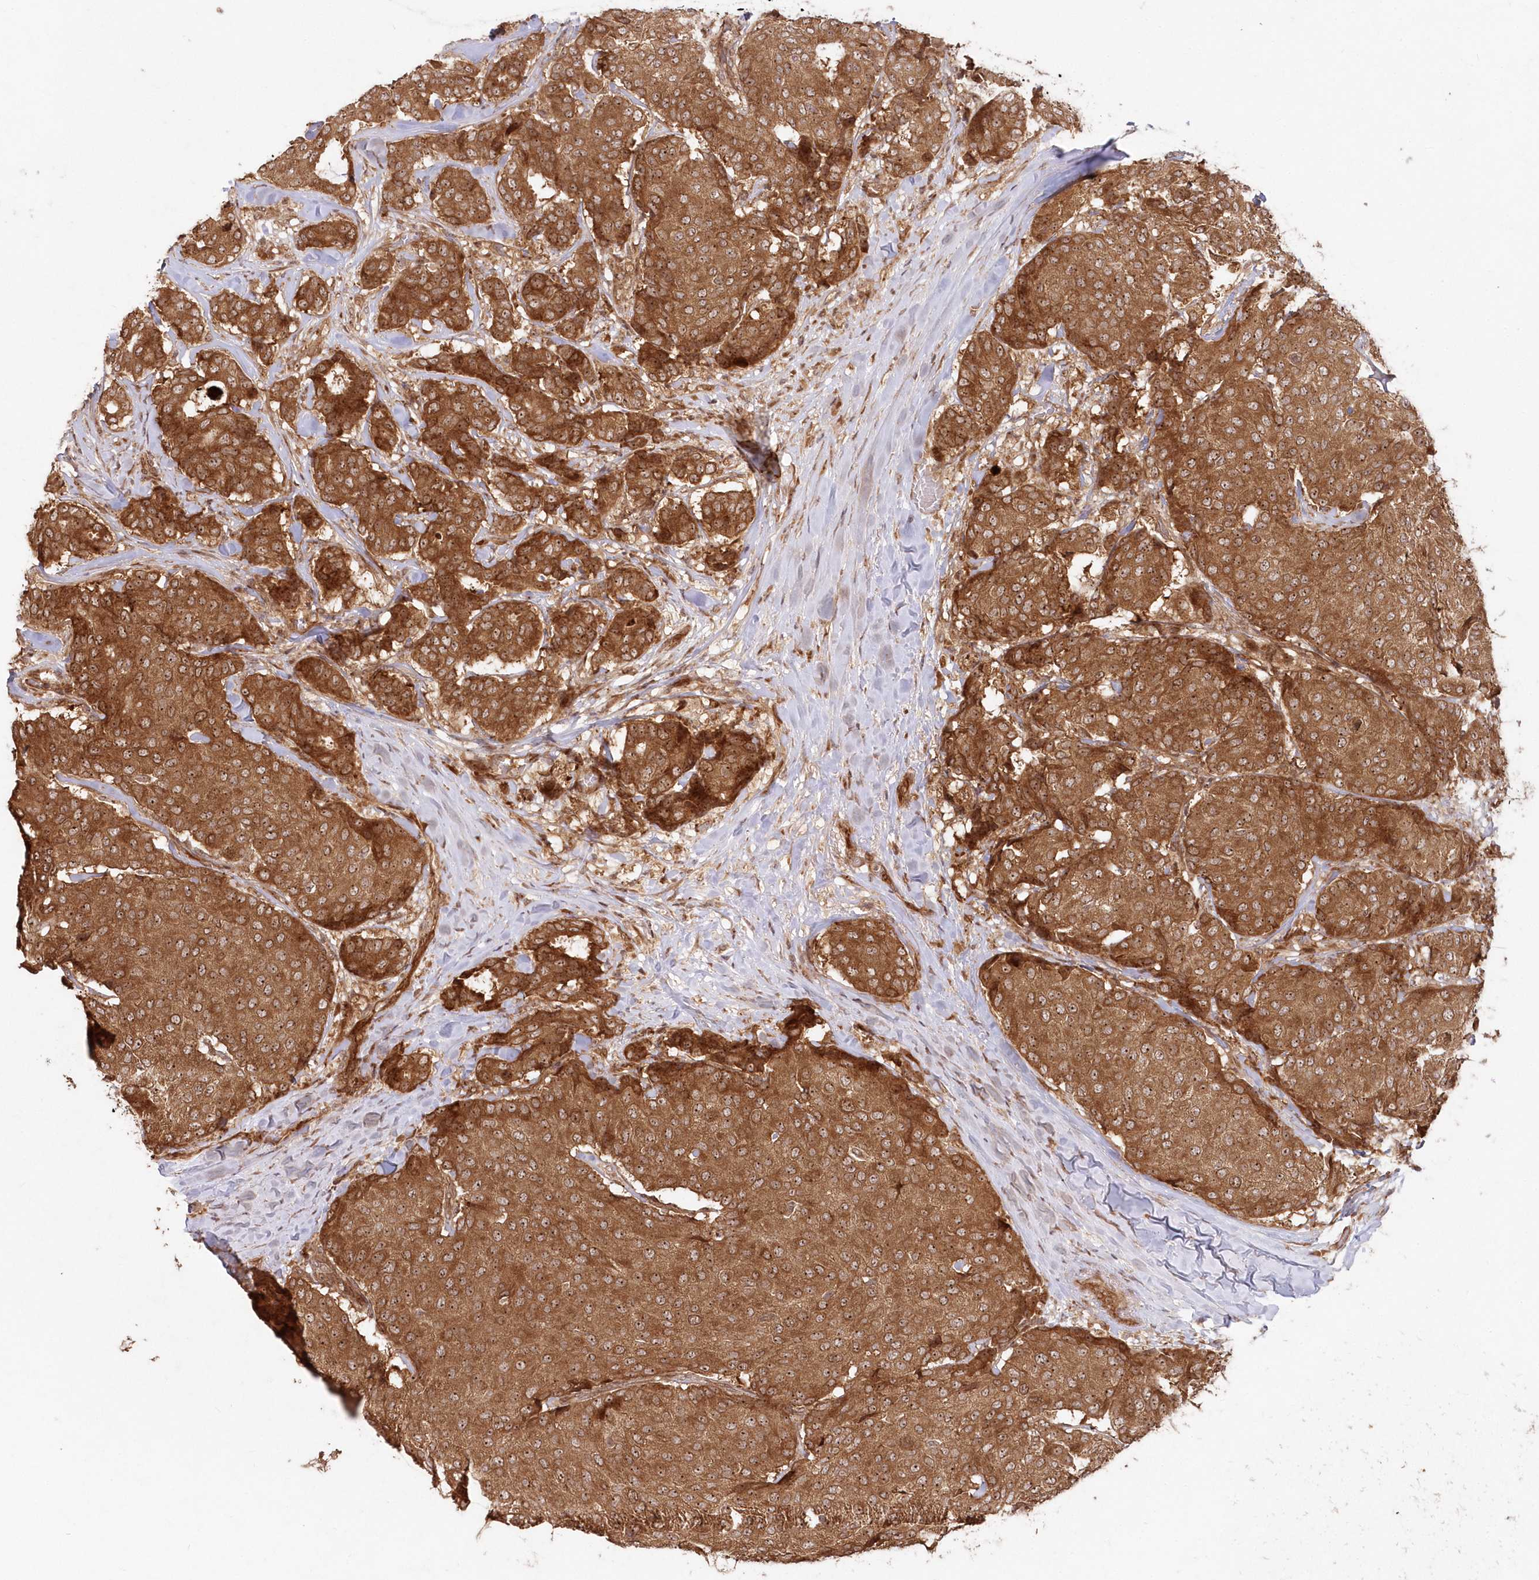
{"staining": {"intensity": "moderate", "quantity": ">75%", "location": "cytoplasmic/membranous,nuclear"}, "tissue": "breast cancer", "cell_type": "Tumor cells", "image_type": "cancer", "snomed": [{"axis": "morphology", "description": "Duct carcinoma"}, {"axis": "topography", "description": "Breast"}], "caption": "A histopathology image showing moderate cytoplasmic/membranous and nuclear expression in approximately >75% of tumor cells in breast cancer, as visualized by brown immunohistochemical staining.", "gene": "SERINC1", "patient": {"sex": "female", "age": 75}}